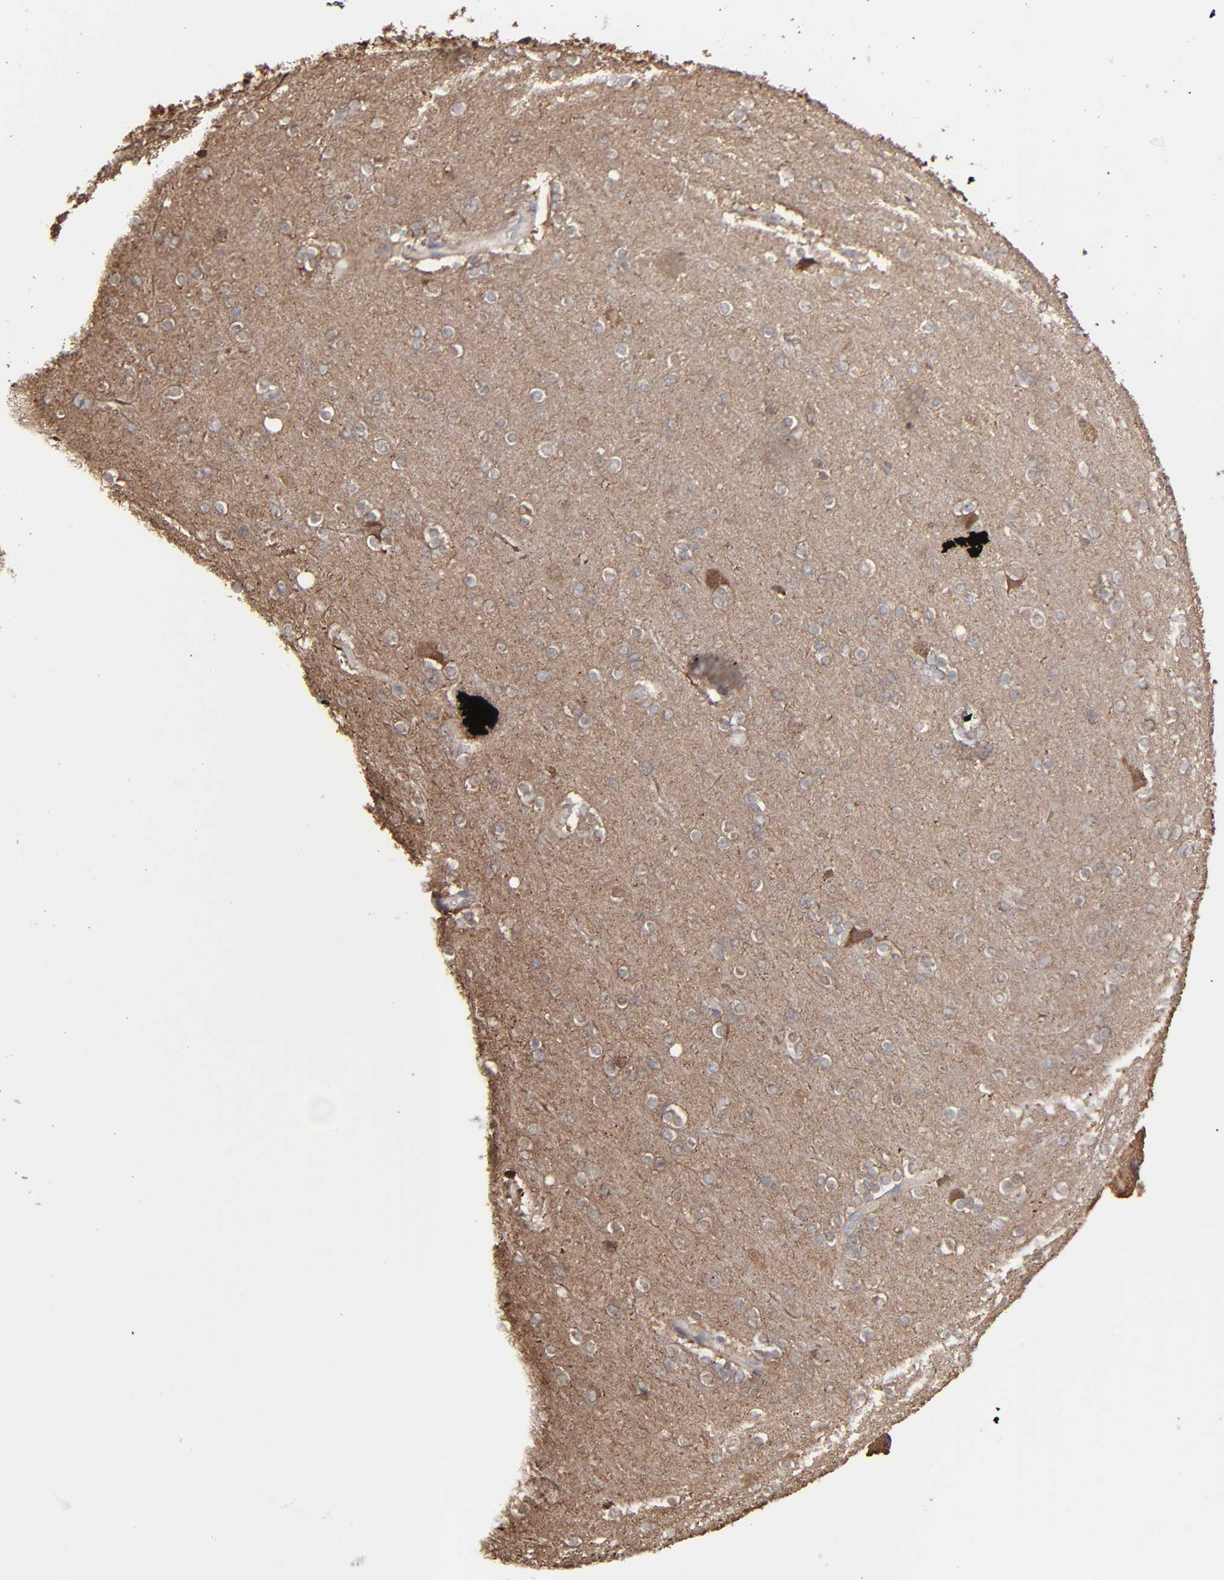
{"staining": {"intensity": "negative", "quantity": "none", "location": "none"}, "tissue": "cerebral cortex", "cell_type": "Endothelial cells", "image_type": "normal", "snomed": [{"axis": "morphology", "description": "Normal tissue, NOS"}, {"axis": "topography", "description": "Cerebral cortex"}], "caption": "DAB (3,3'-diaminobenzidine) immunohistochemical staining of unremarkable cerebral cortex exhibits no significant expression in endothelial cells. Brightfield microscopy of immunohistochemistry stained with DAB (3,3'-diaminobenzidine) (brown) and hematoxylin (blue), captured at high magnification.", "gene": "NME1", "patient": {"sex": "female", "age": 54}}